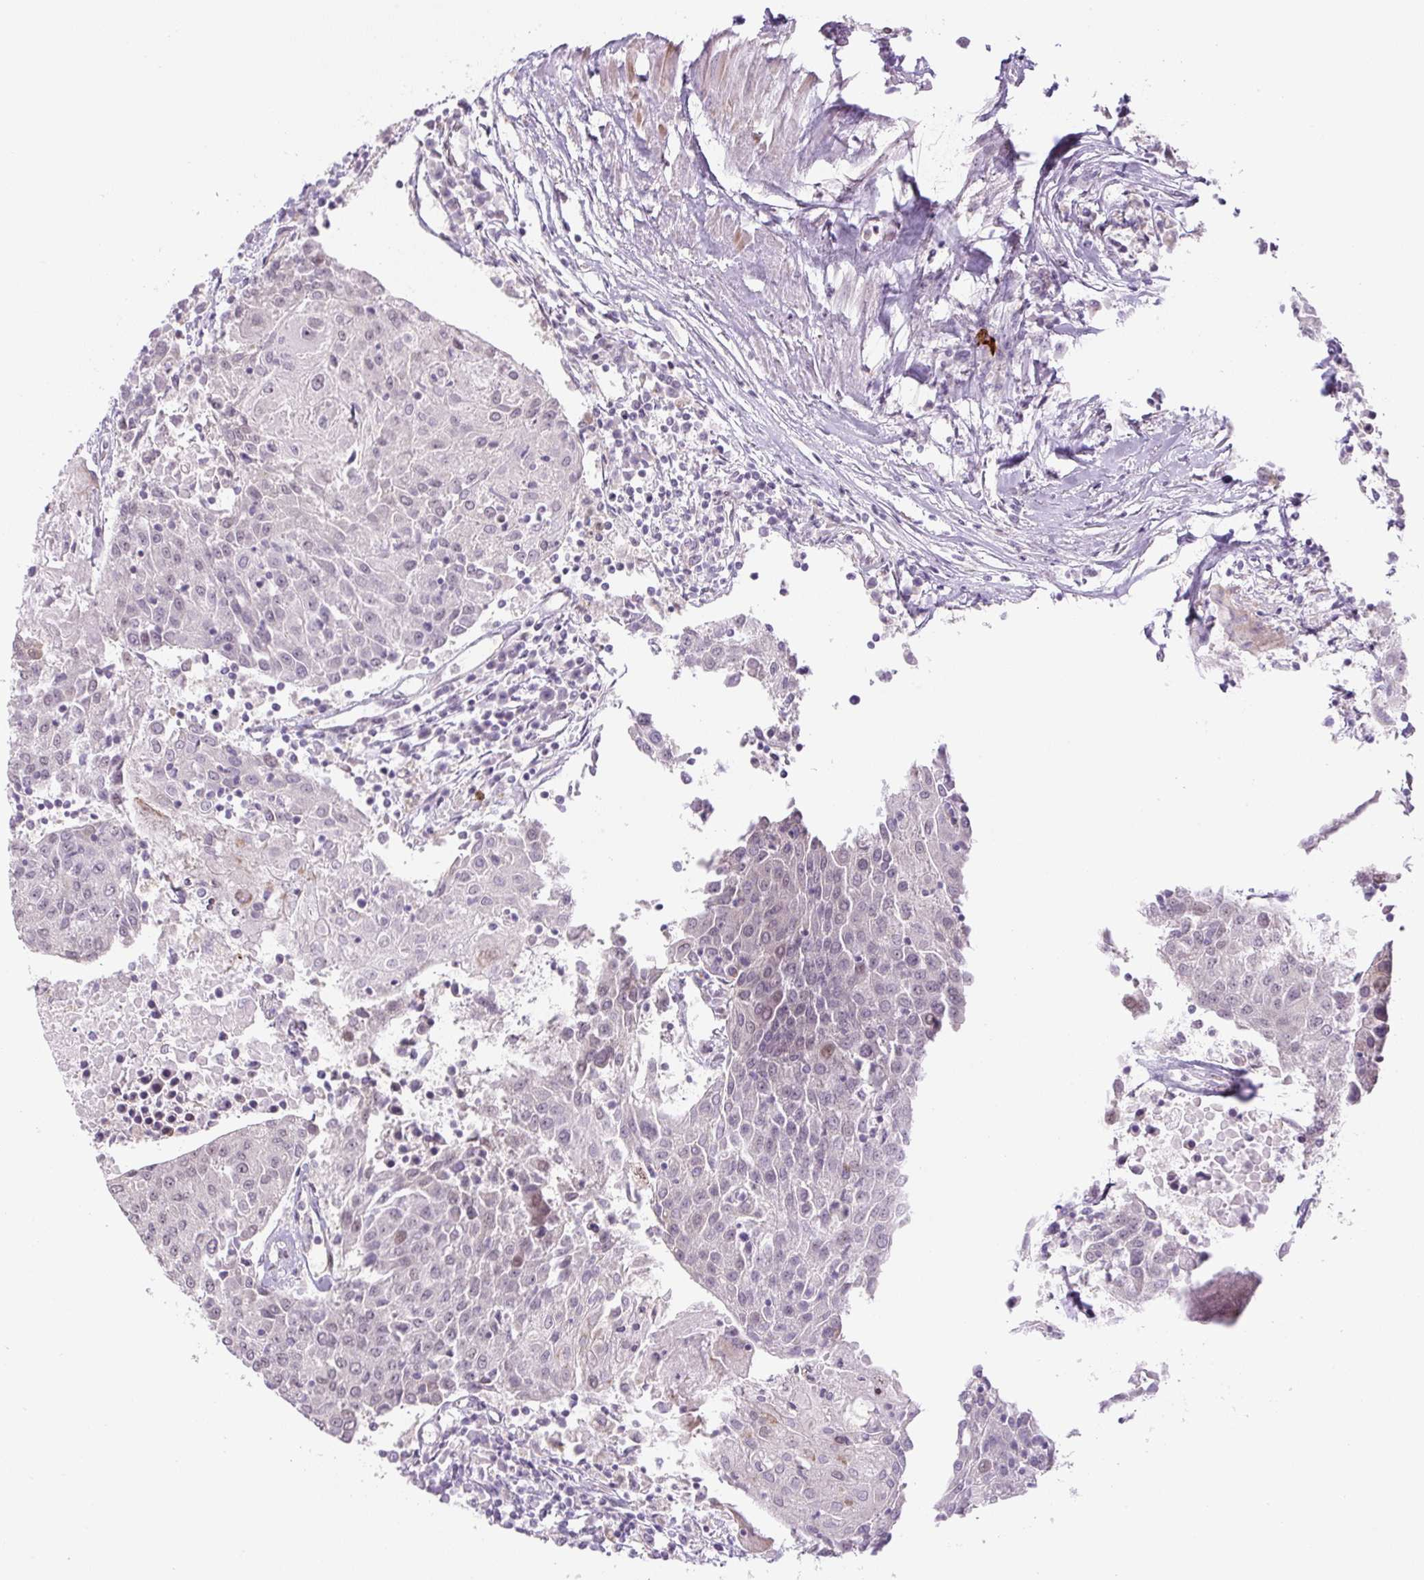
{"staining": {"intensity": "weak", "quantity": "<25%", "location": "nuclear"}, "tissue": "urothelial cancer", "cell_type": "Tumor cells", "image_type": "cancer", "snomed": [{"axis": "morphology", "description": "Urothelial carcinoma, High grade"}, {"axis": "topography", "description": "Urinary bladder"}], "caption": "This histopathology image is of high-grade urothelial carcinoma stained with IHC to label a protein in brown with the nuclei are counter-stained blue. There is no staining in tumor cells.", "gene": "TCFL5", "patient": {"sex": "female", "age": 85}}